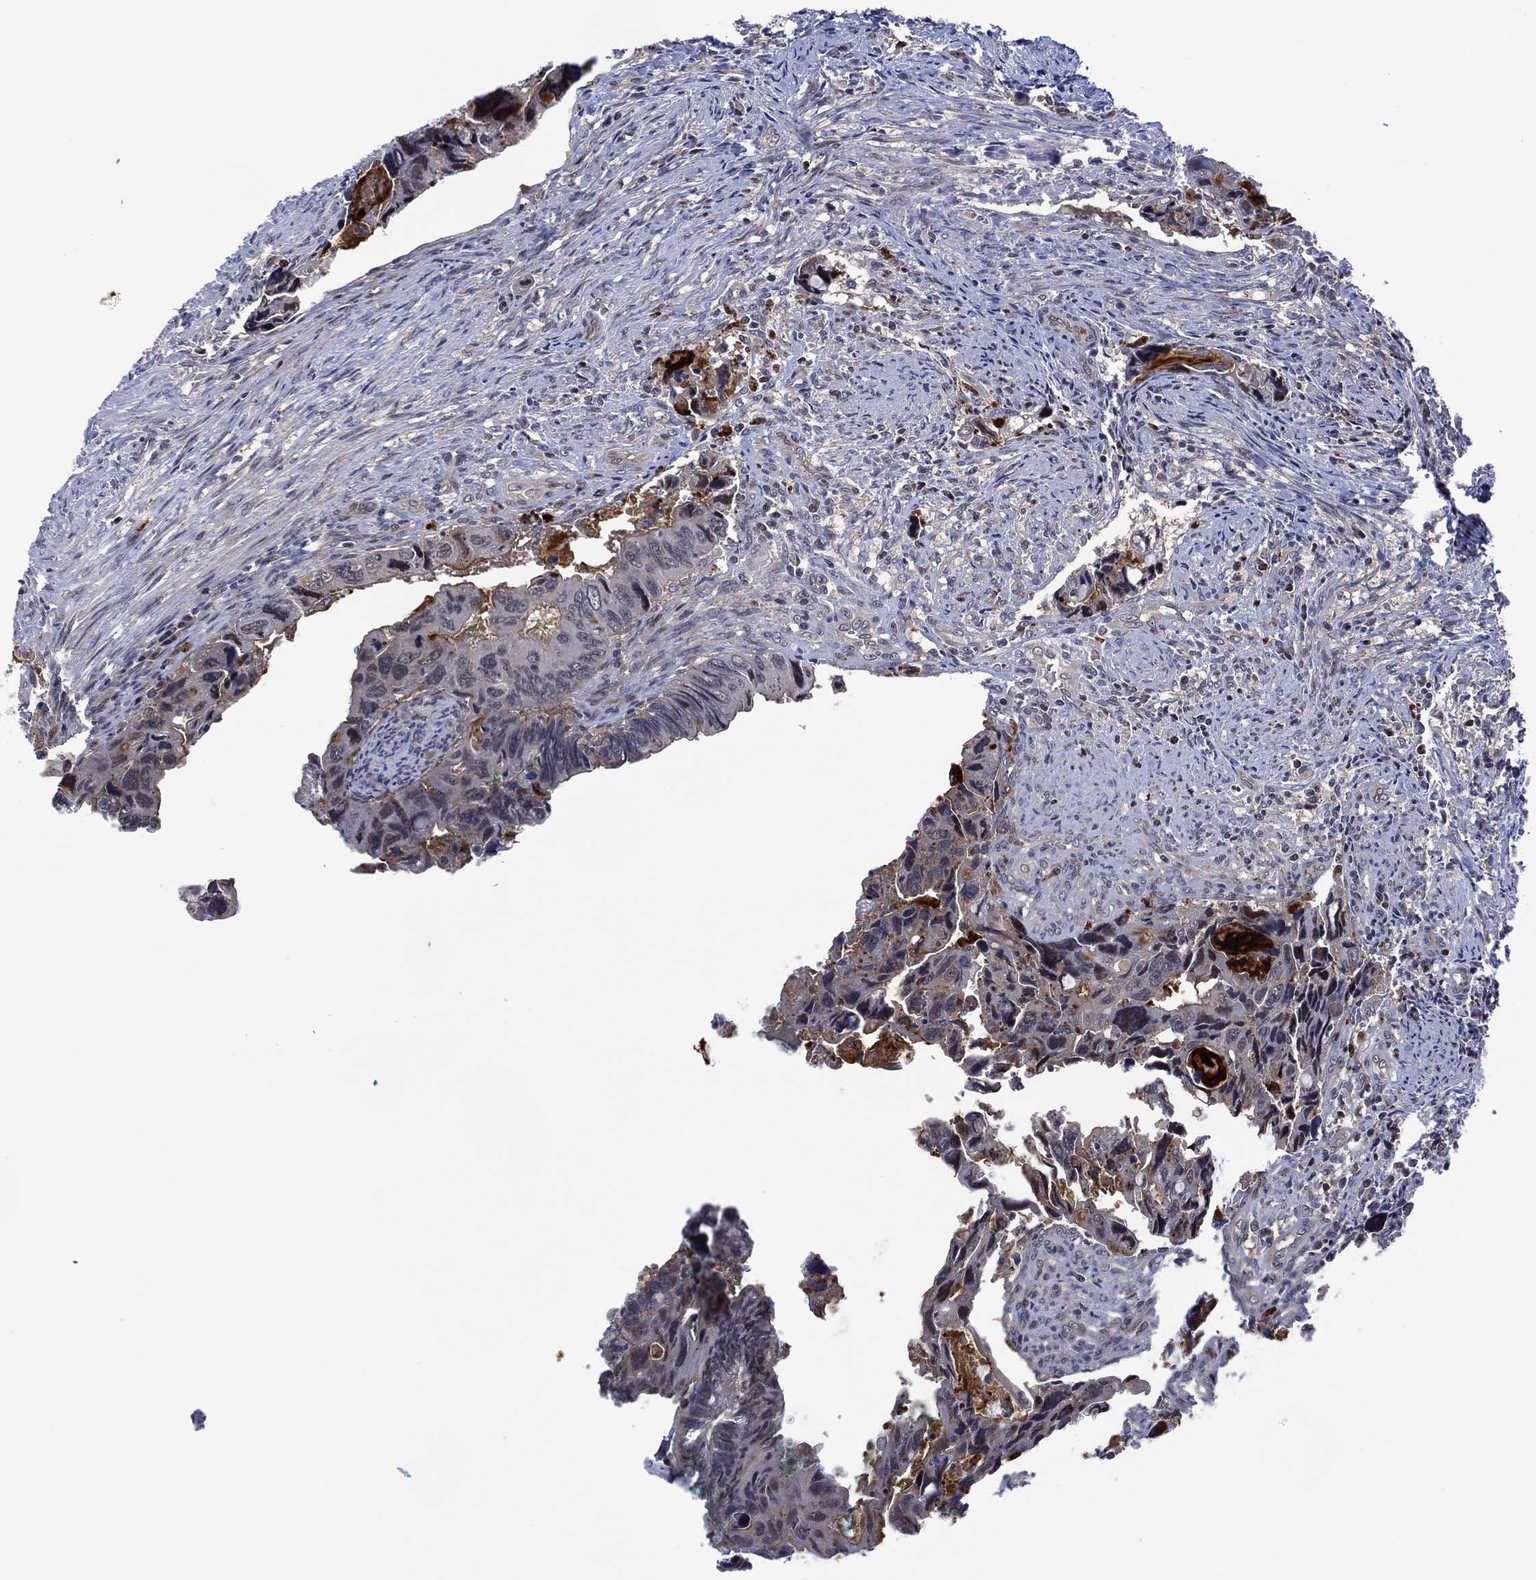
{"staining": {"intensity": "negative", "quantity": "none", "location": "none"}, "tissue": "colorectal cancer", "cell_type": "Tumor cells", "image_type": "cancer", "snomed": [{"axis": "morphology", "description": "Adenocarcinoma, NOS"}, {"axis": "topography", "description": "Rectum"}], "caption": "An immunohistochemistry micrograph of colorectal cancer (adenocarcinoma) is shown. There is no staining in tumor cells of colorectal cancer (adenocarcinoma). The staining was performed using DAB (3,3'-diaminobenzidine) to visualize the protein expression in brown, while the nuclei were stained in blue with hematoxylin (Magnification: 20x).", "gene": "DPP4", "patient": {"sex": "male", "age": 62}}